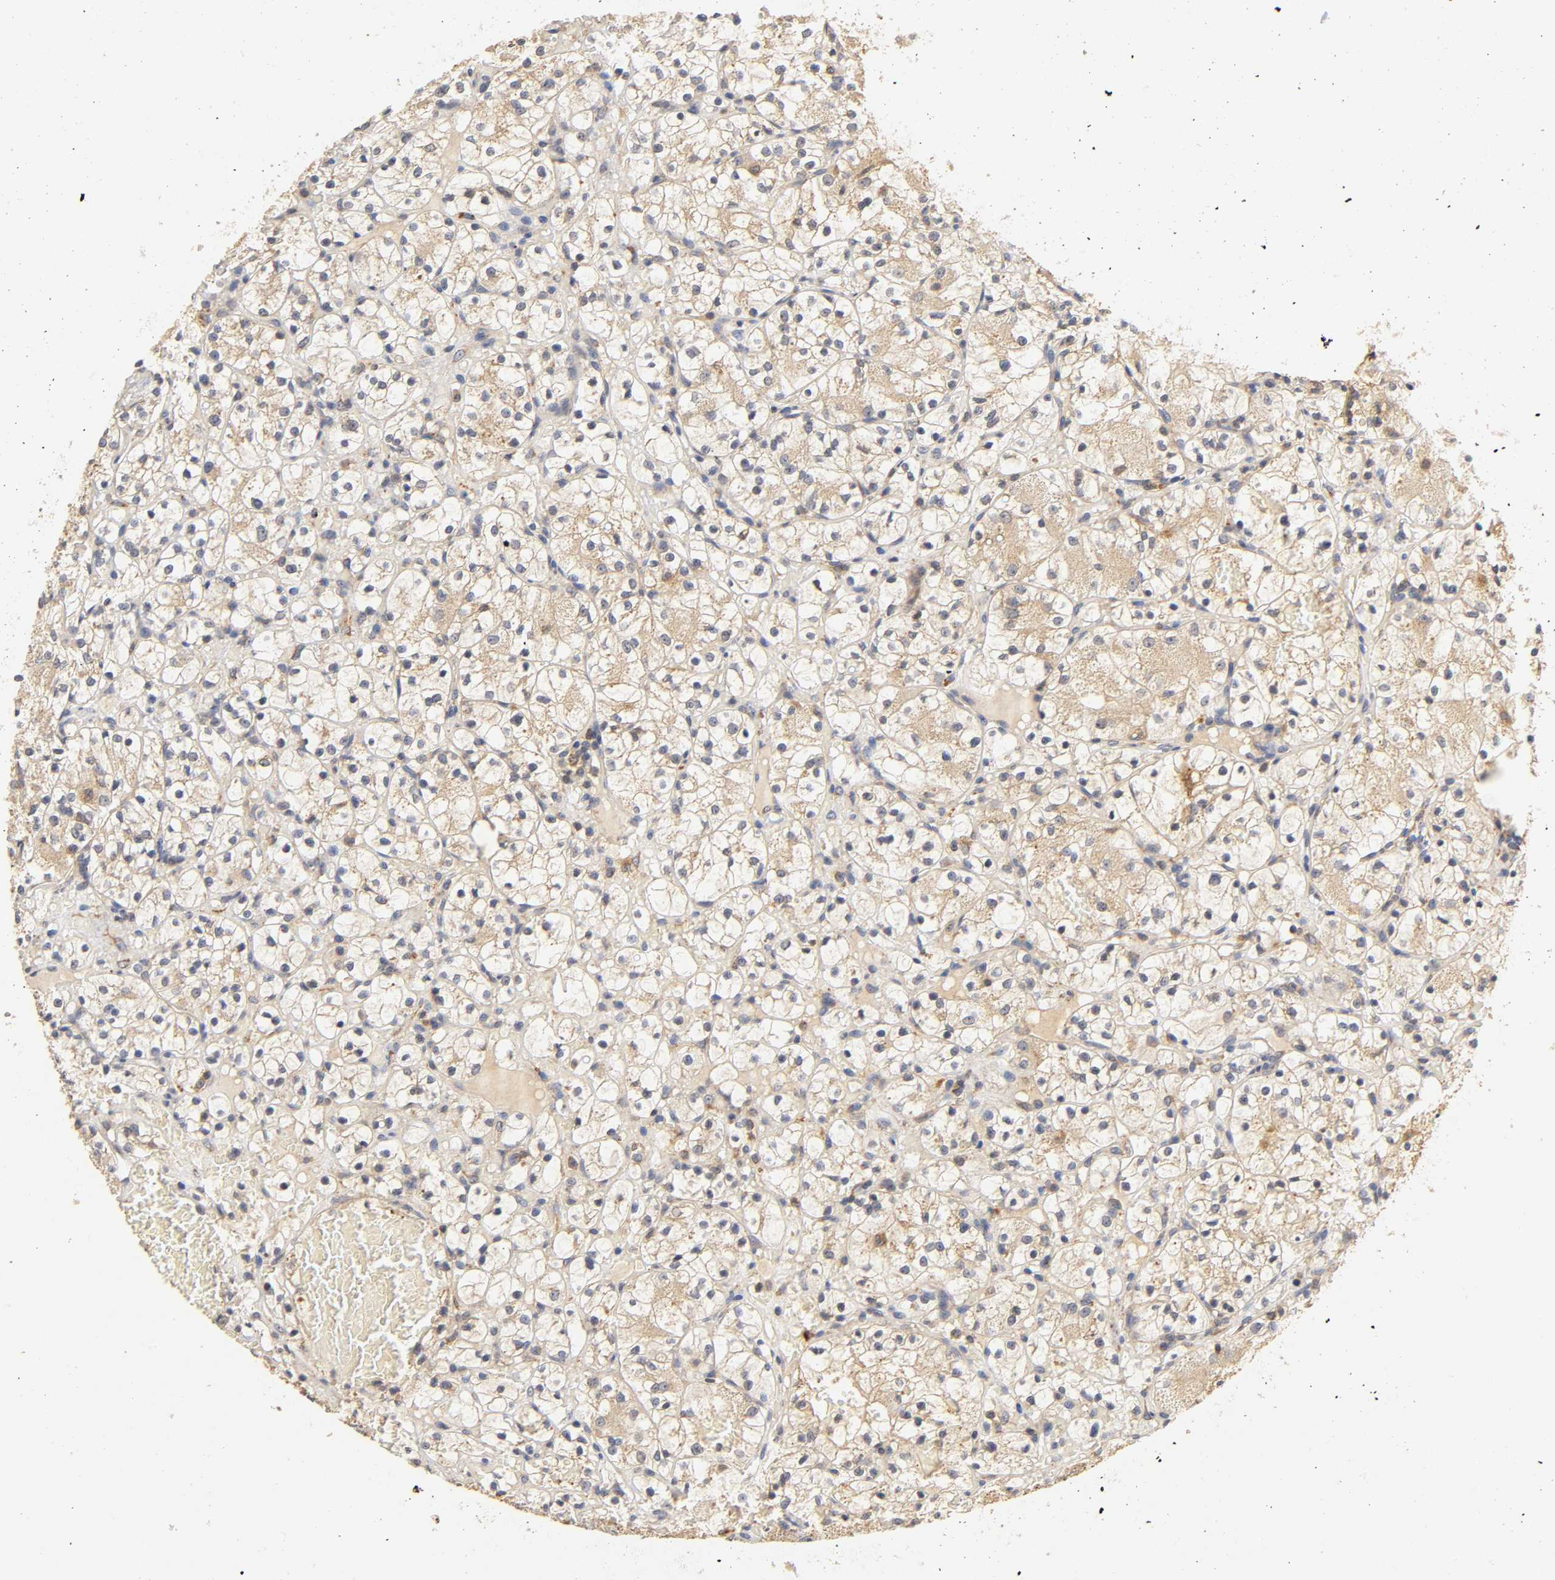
{"staining": {"intensity": "weak", "quantity": "<25%", "location": "cytoplasmic/membranous"}, "tissue": "renal cancer", "cell_type": "Tumor cells", "image_type": "cancer", "snomed": [{"axis": "morphology", "description": "Adenocarcinoma, NOS"}, {"axis": "topography", "description": "Kidney"}], "caption": "Tumor cells show no significant expression in adenocarcinoma (renal).", "gene": "SCAP", "patient": {"sex": "female", "age": 60}}